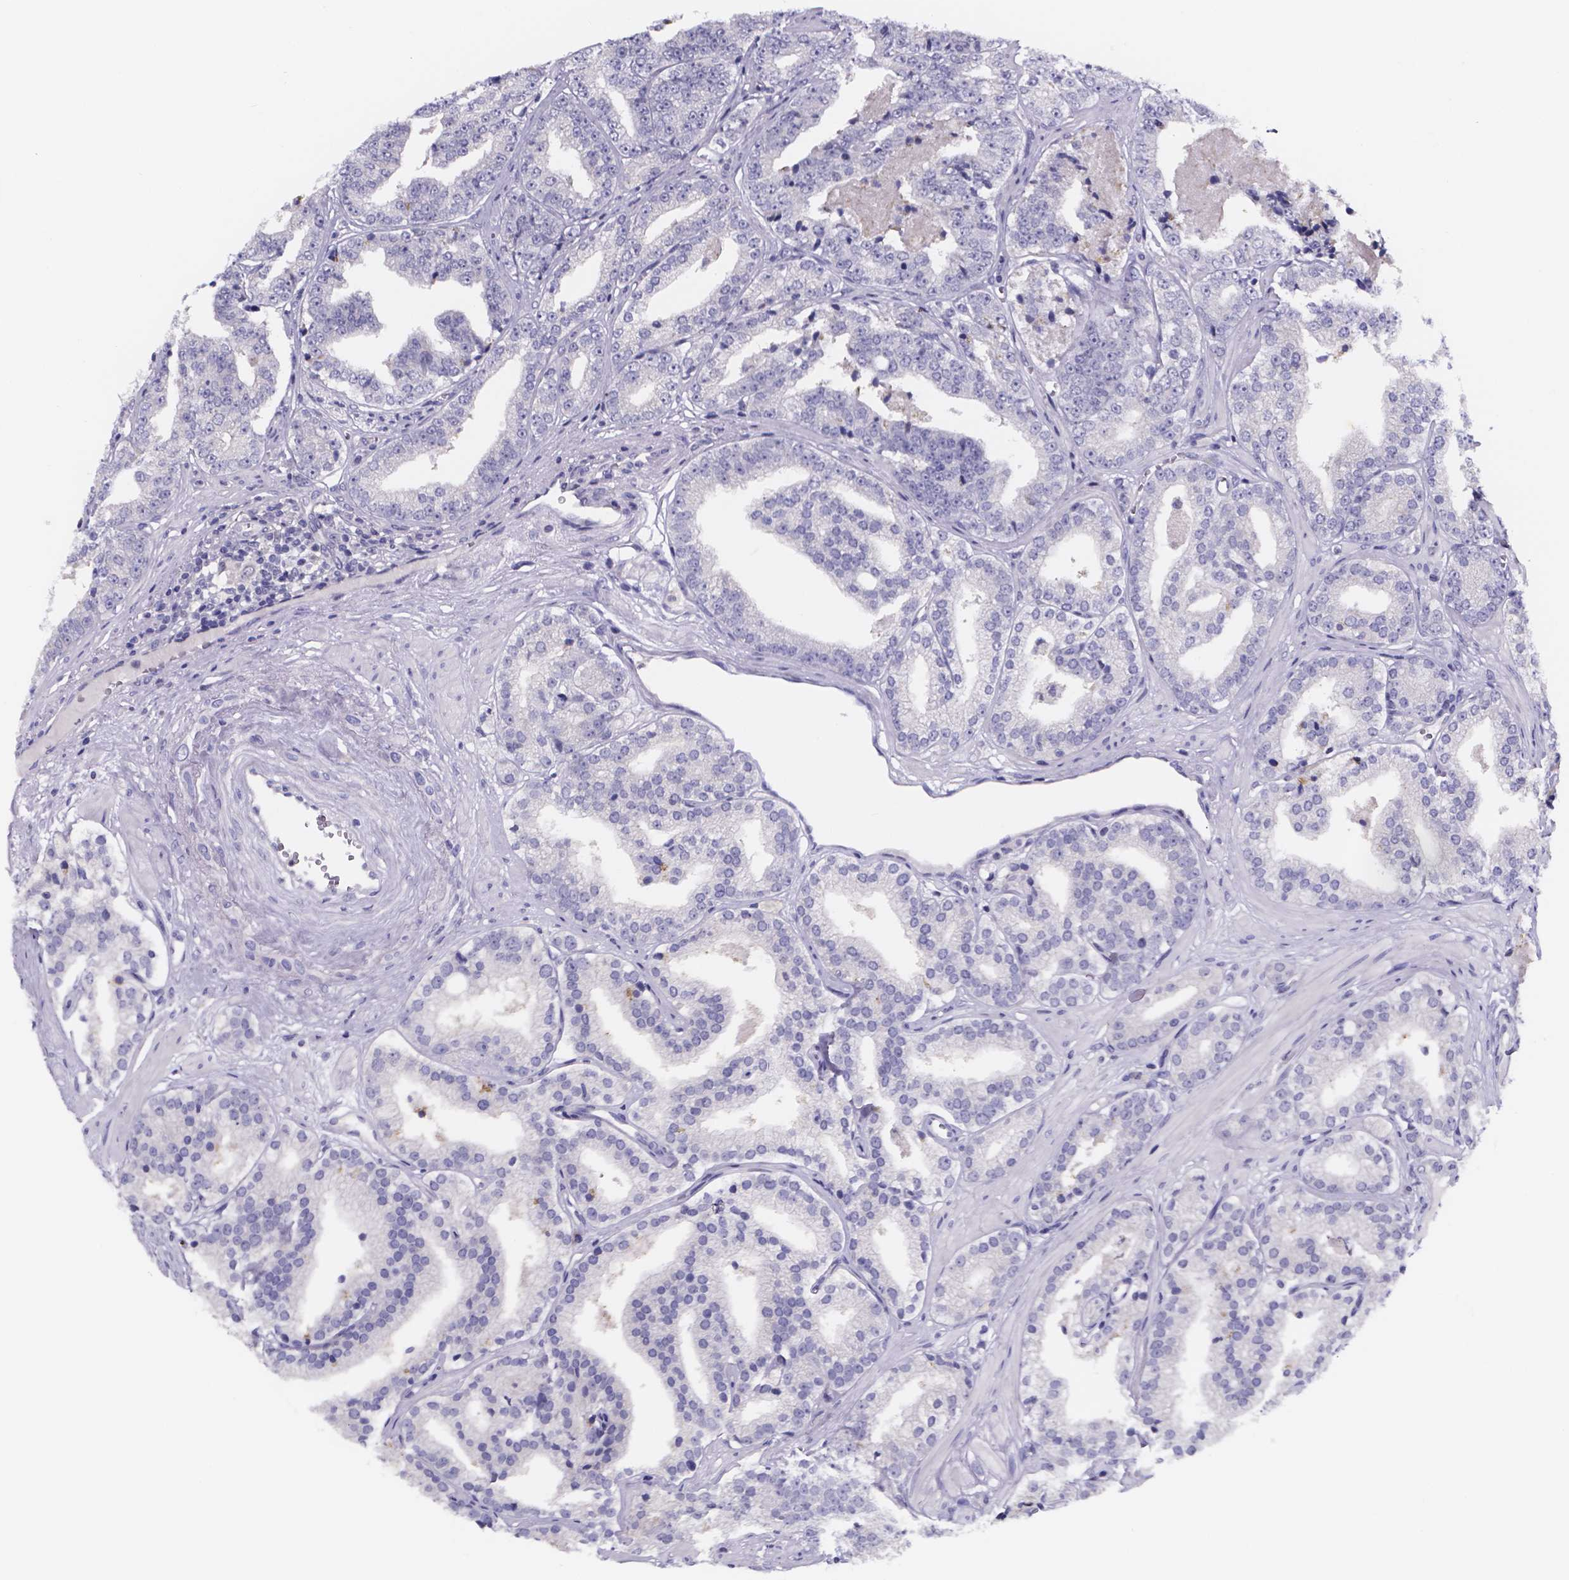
{"staining": {"intensity": "negative", "quantity": "none", "location": "none"}, "tissue": "prostate cancer", "cell_type": "Tumor cells", "image_type": "cancer", "snomed": [{"axis": "morphology", "description": "Adenocarcinoma, Low grade"}, {"axis": "topography", "description": "Prostate"}], "caption": "Immunohistochemistry histopathology image of neoplastic tissue: human adenocarcinoma (low-grade) (prostate) stained with DAB (3,3'-diaminobenzidine) reveals no significant protein staining in tumor cells. (DAB immunohistochemistry (IHC) with hematoxylin counter stain).", "gene": "IZUMO1", "patient": {"sex": "male", "age": 60}}